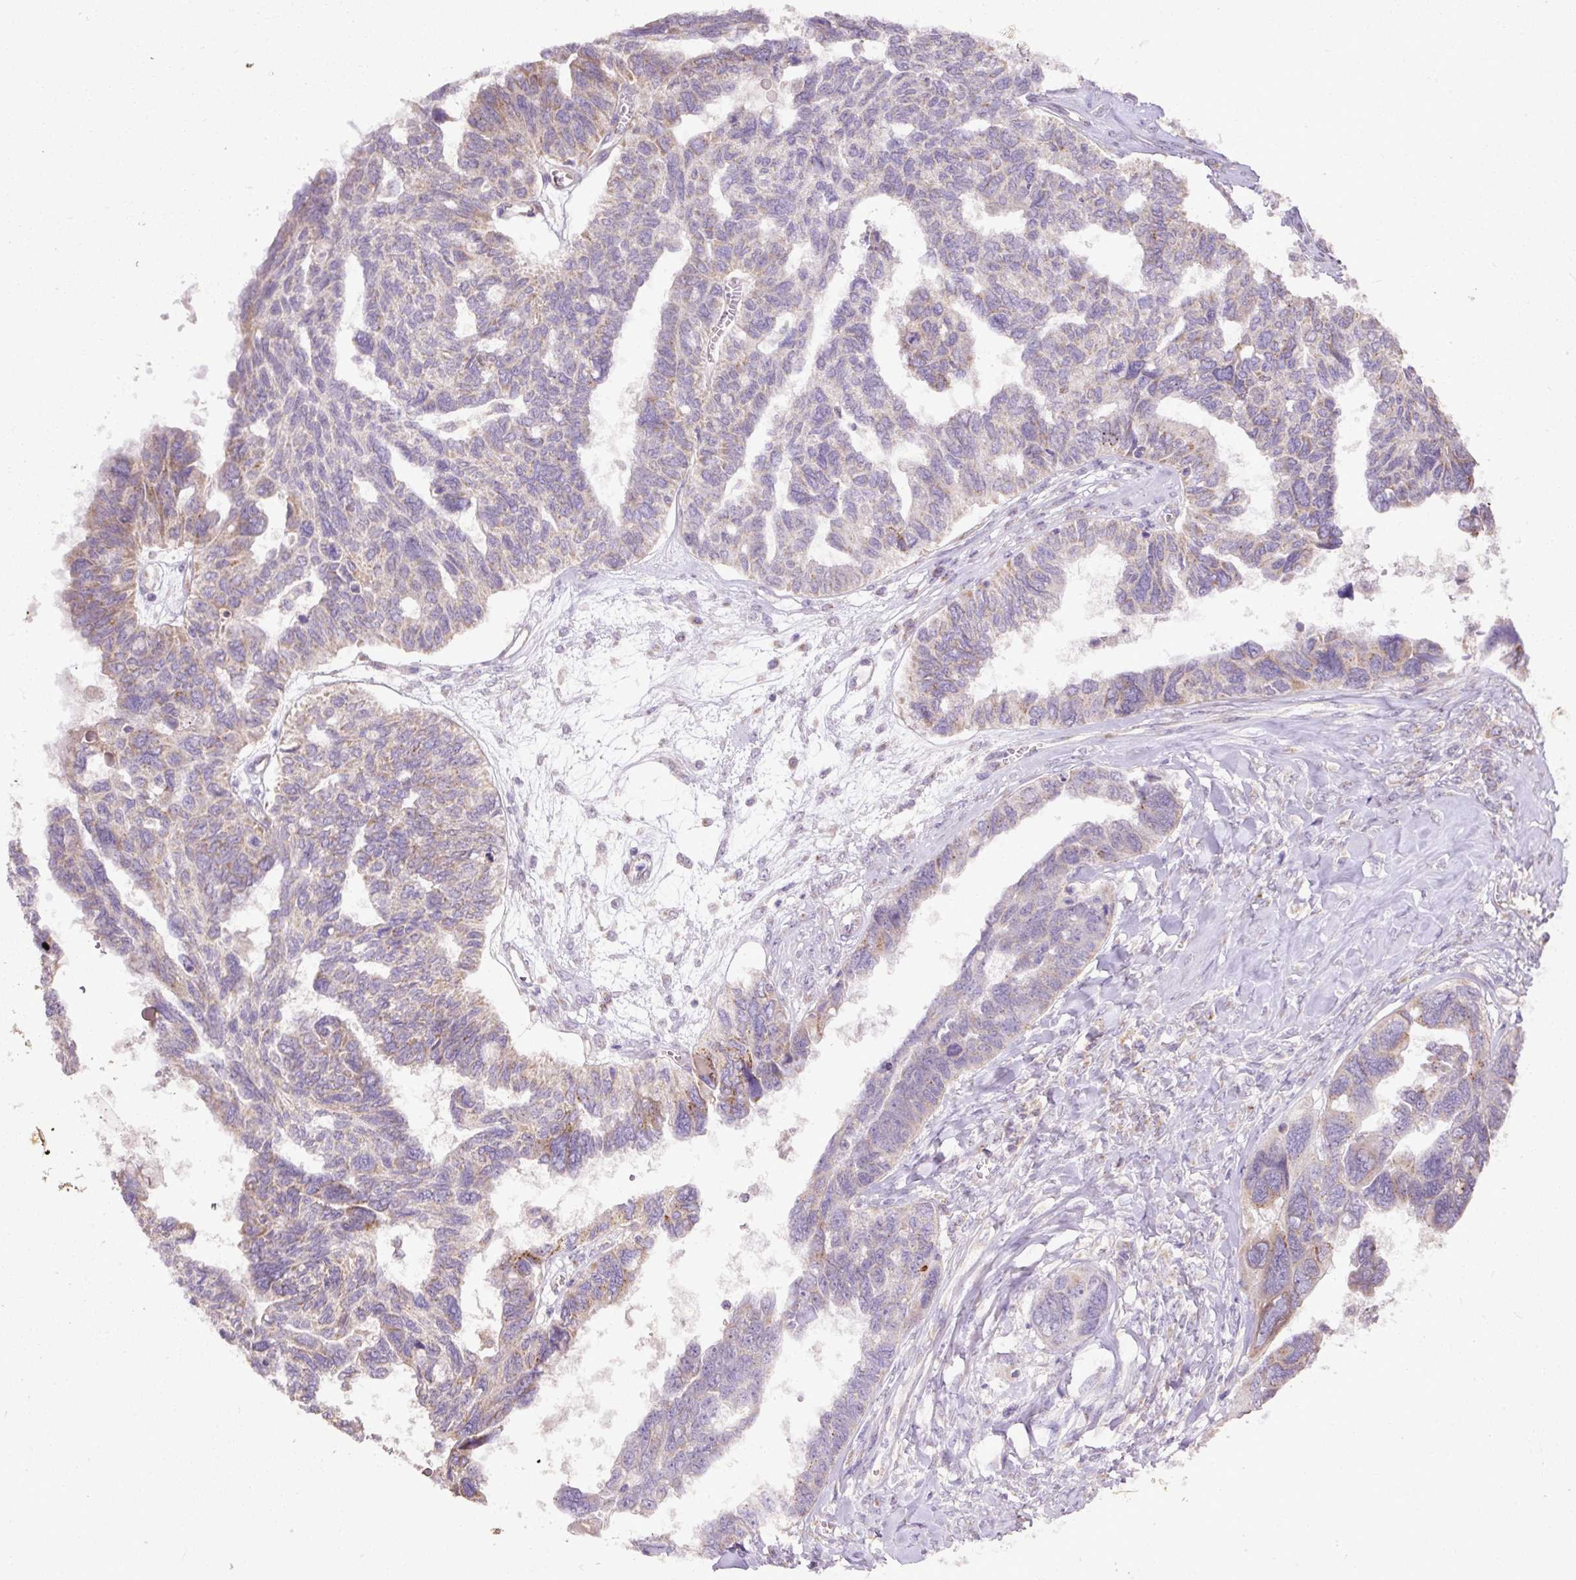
{"staining": {"intensity": "moderate", "quantity": "<25%", "location": "cytoplasmic/membranous"}, "tissue": "ovarian cancer", "cell_type": "Tumor cells", "image_type": "cancer", "snomed": [{"axis": "morphology", "description": "Cystadenocarcinoma, serous, NOS"}, {"axis": "topography", "description": "Ovary"}], "caption": "DAB (3,3'-diaminobenzidine) immunohistochemical staining of ovarian cancer exhibits moderate cytoplasmic/membranous protein positivity in about <25% of tumor cells.", "gene": "ABR", "patient": {"sex": "female", "age": 79}}